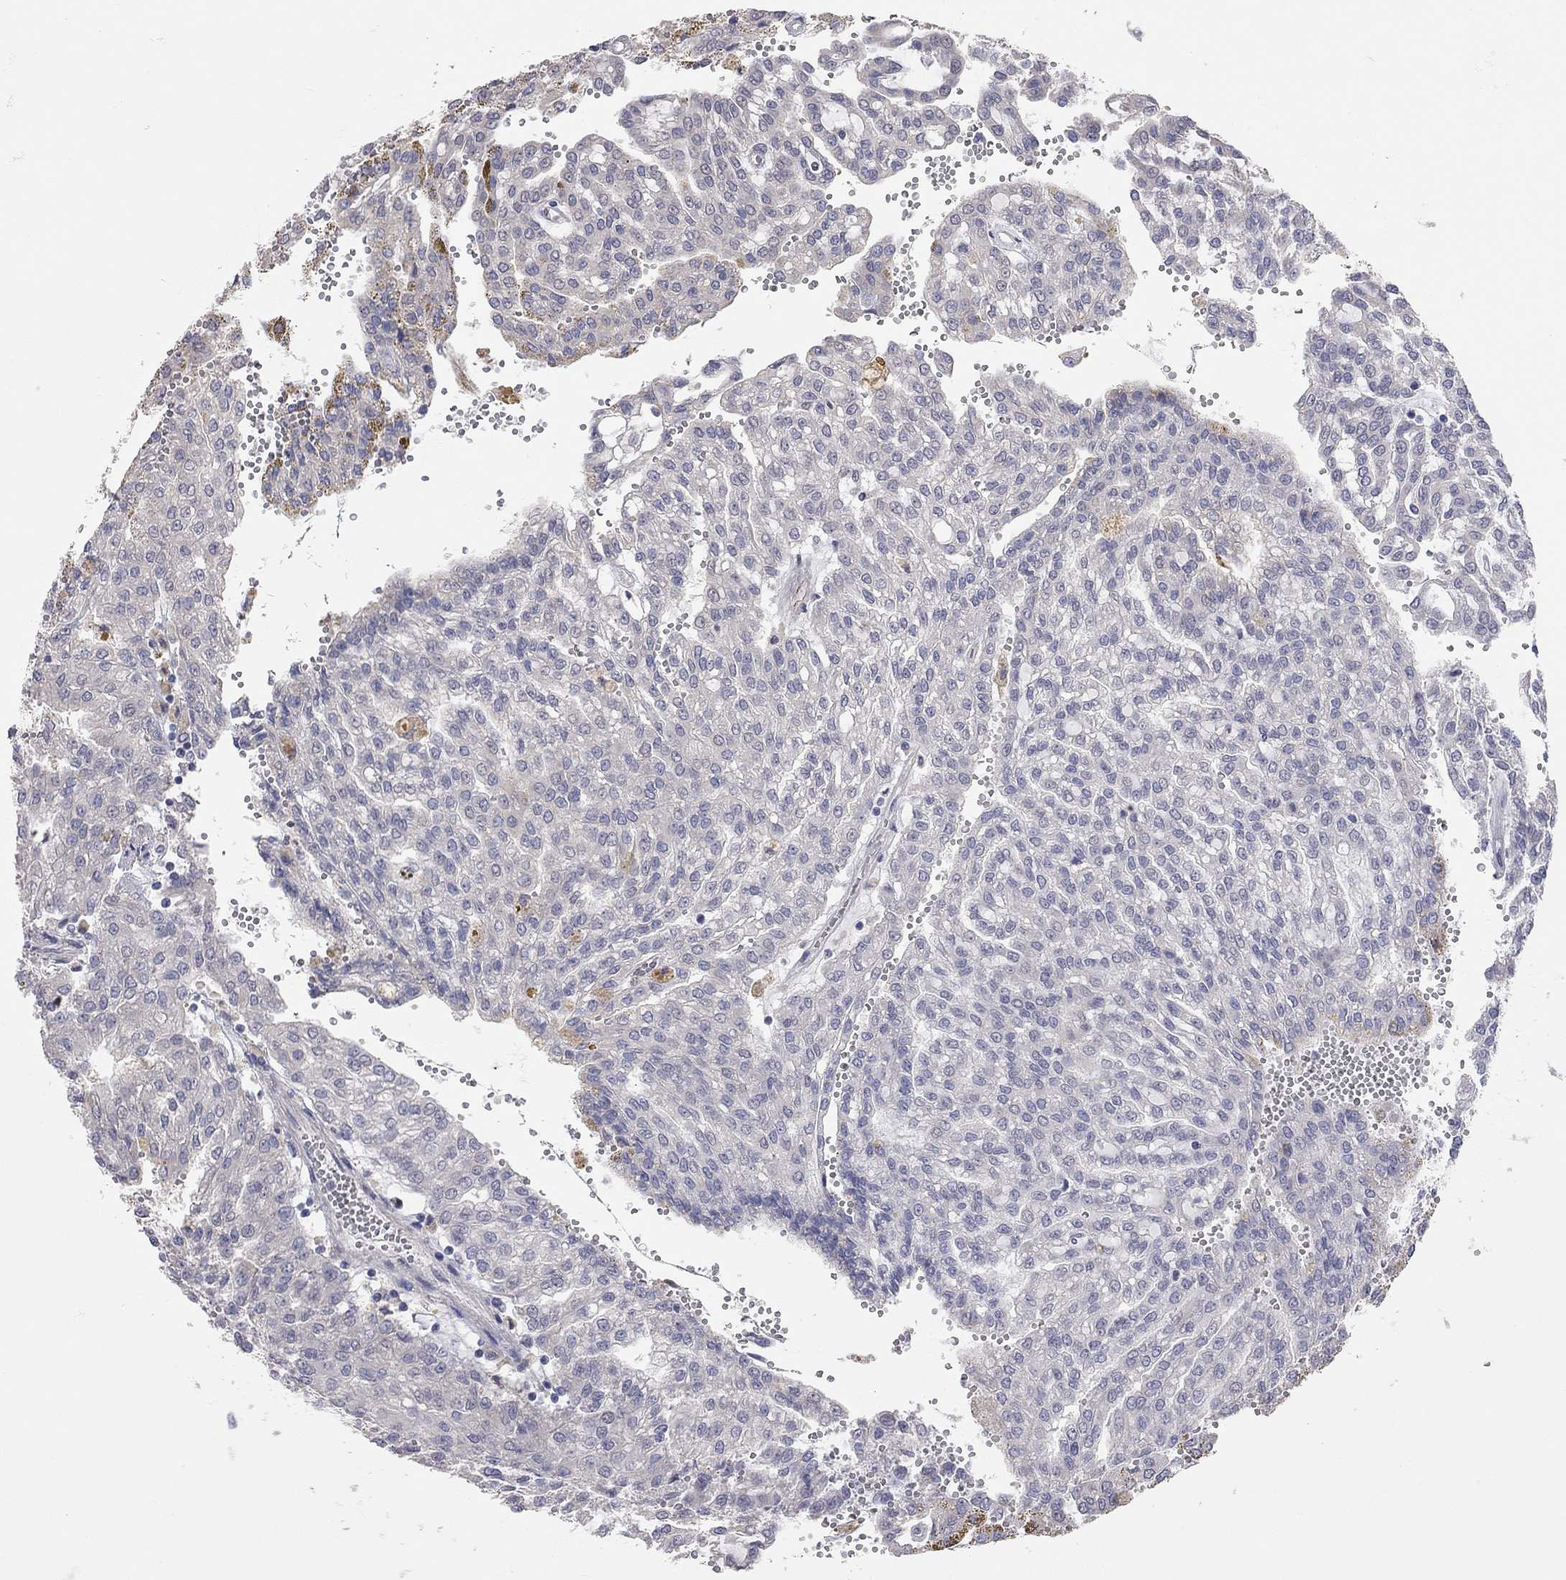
{"staining": {"intensity": "negative", "quantity": "none", "location": "none"}, "tissue": "renal cancer", "cell_type": "Tumor cells", "image_type": "cancer", "snomed": [{"axis": "morphology", "description": "Adenocarcinoma, NOS"}, {"axis": "topography", "description": "Kidney"}], "caption": "Immunohistochemical staining of human renal cancer (adenocarcinoma) demonstrates no significant positivity in tumor cells.", "gene": "KCNB1", "patient": {"sex": "male", "age": 63}}